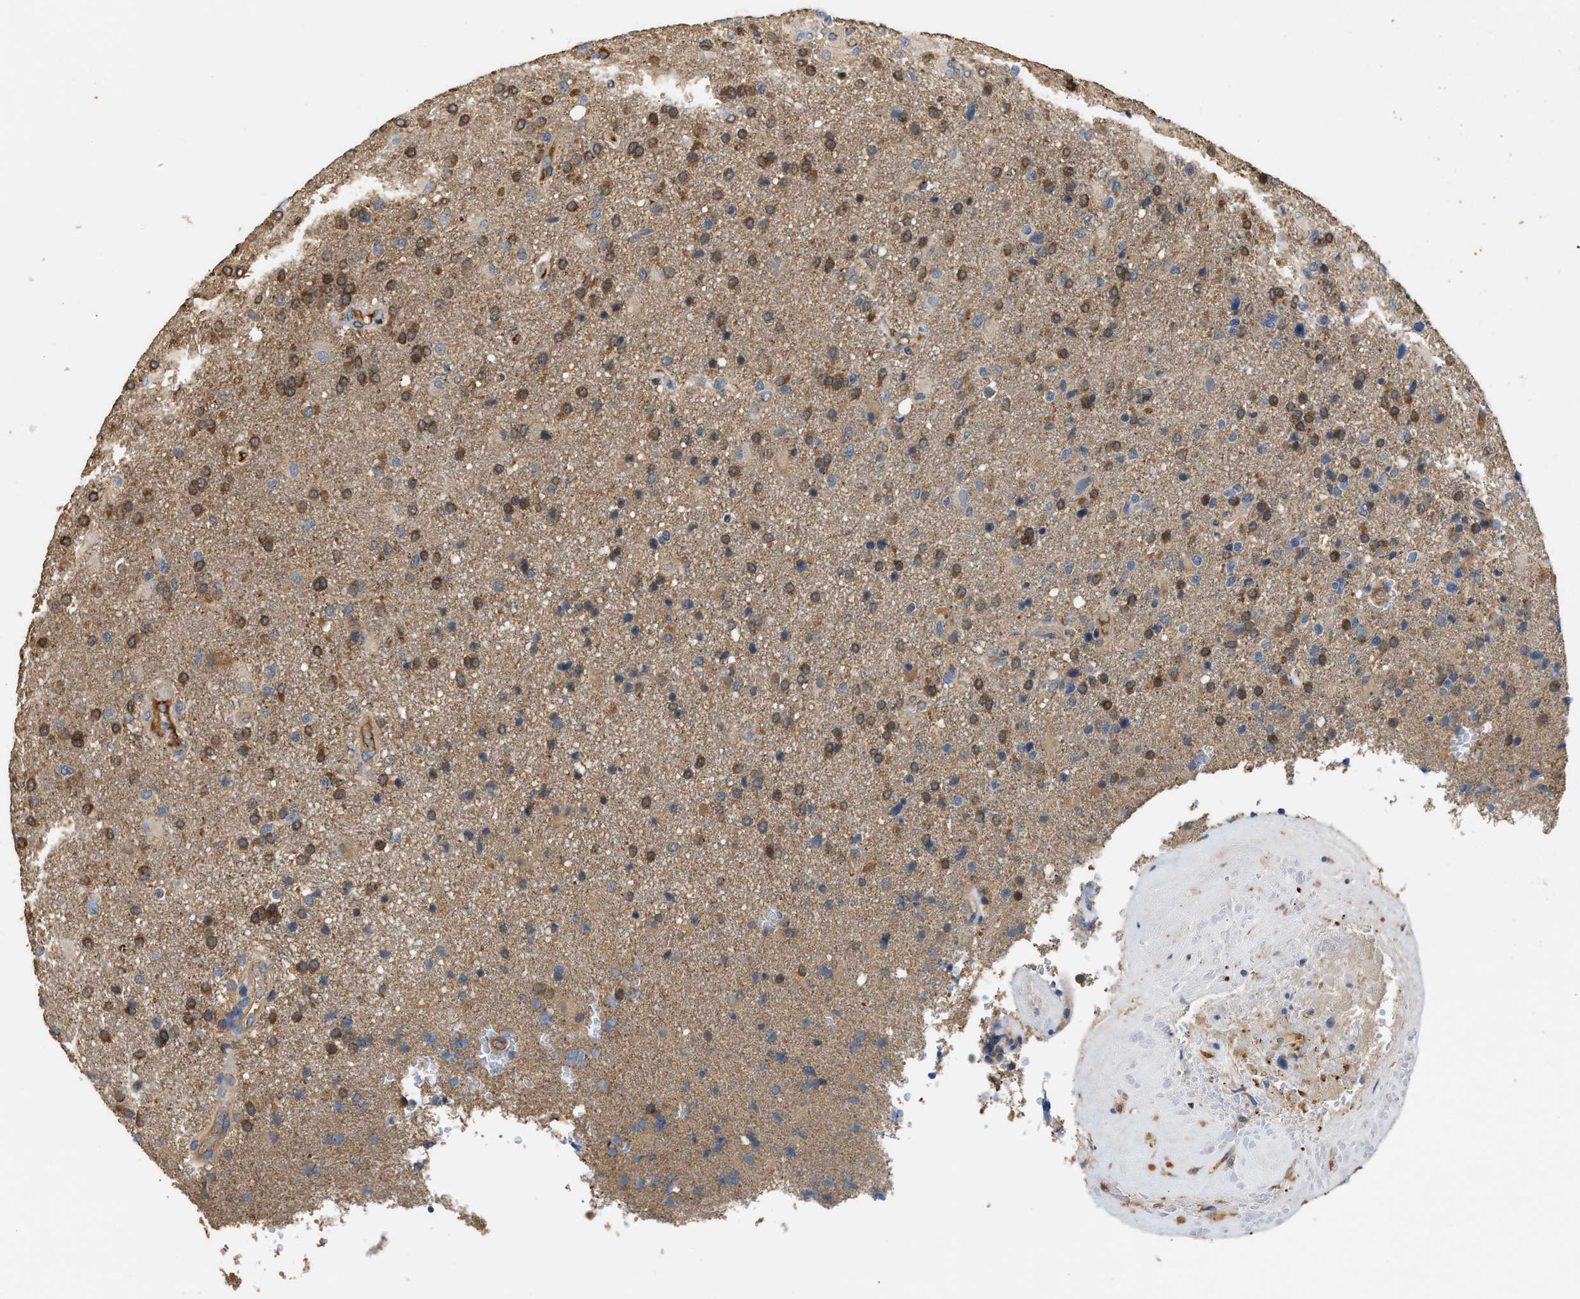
{"staining": {"intensity": "moderate", "quantity": ">75%", "location": "cytoplasmic/membranous"}, "tissue": "glioma", "cell_type": "Tumor cells", "image_type": "cancer", "snomed": [{"axis": "morphology", "description": "Glioma, malignant, High grade"}, {"axis": "topography", "description": "Brain"}], "caption": "This is a histology image of immunohistochemistry staining of glioma, which shows moderate expression in the cytoplasmic/membranous of tumor cells.", "gene": "TMEM268", "patient": {"sex": "male", "age": 72}}